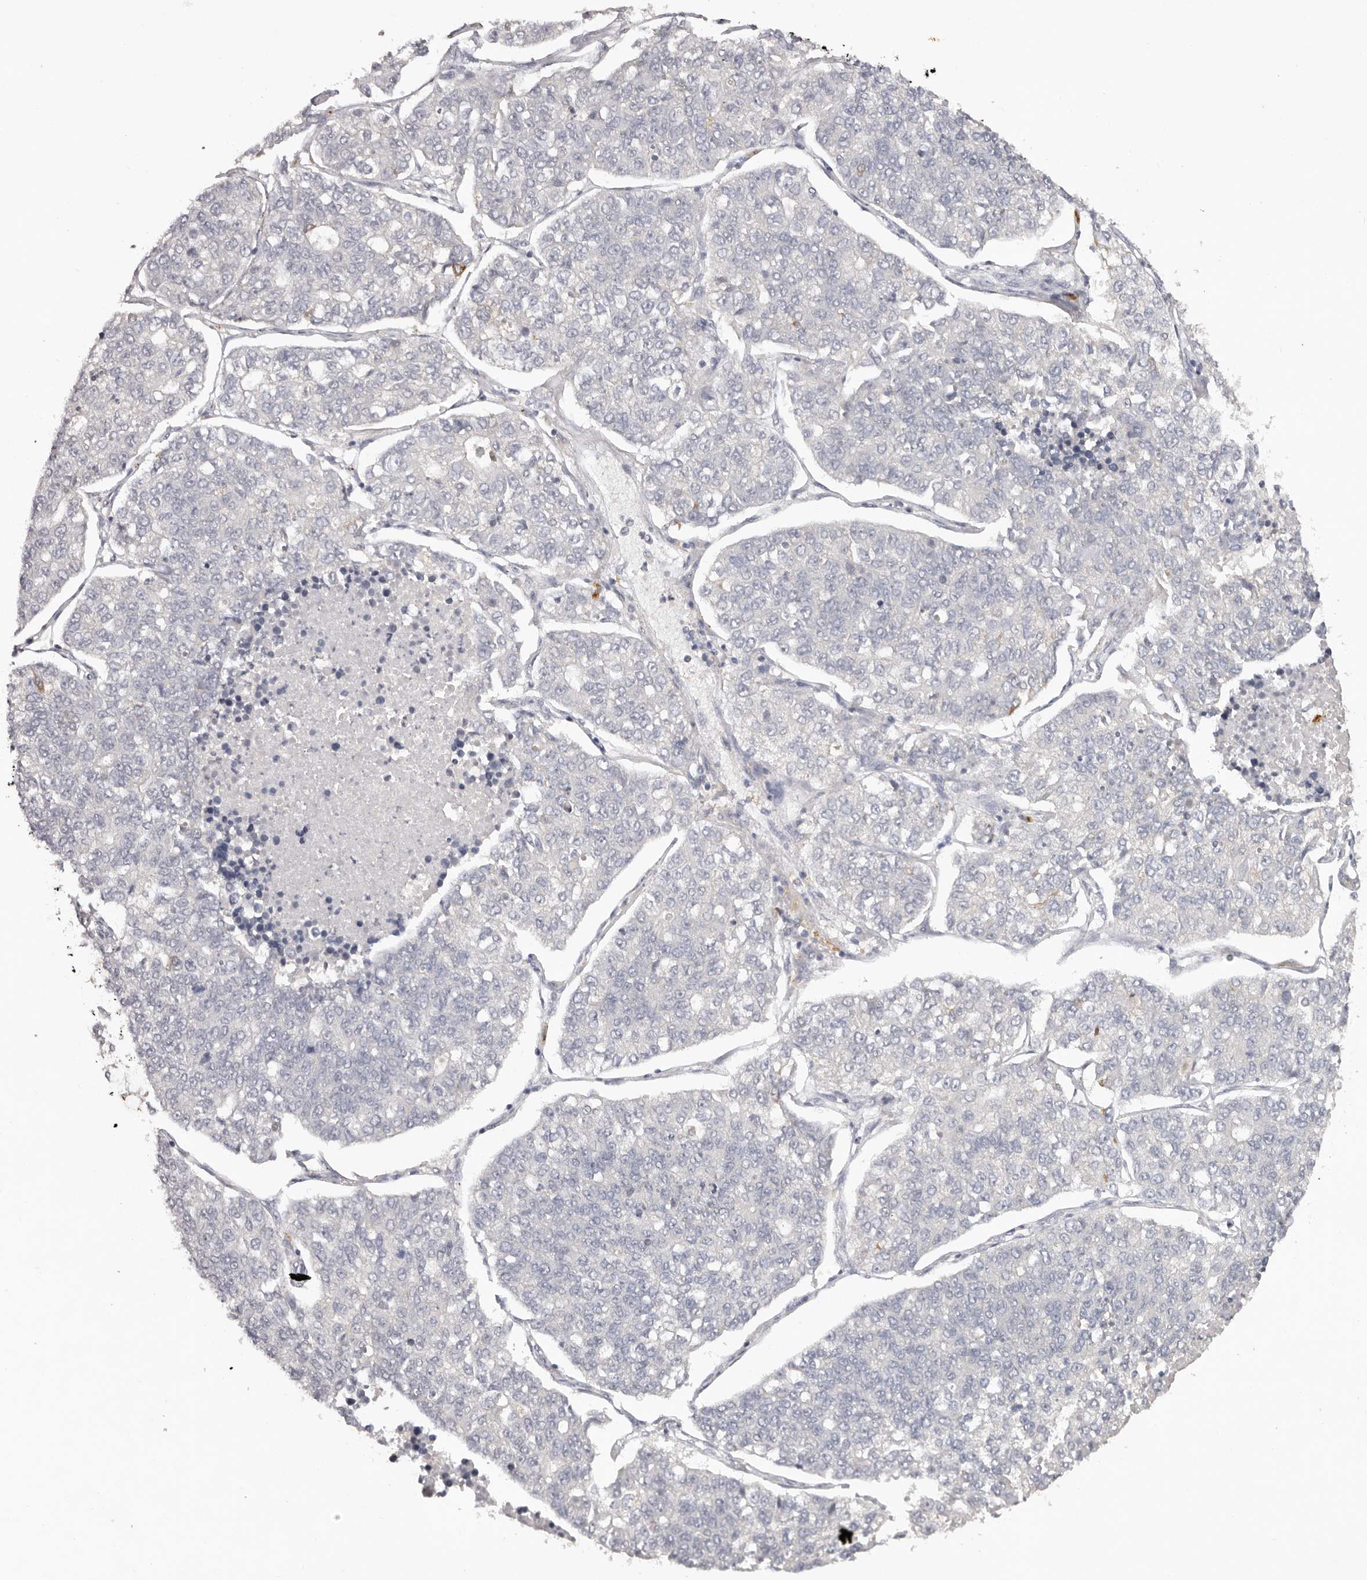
{"staining": {"intensity": "negative", "quantity": "none", "location": "none"}, "tissue": "lung cancer", "cell_type": "Tumor cells", "image_type": "cancer", "snomed": [{"axis": "morphology", "description": "Adenocarcinoma, NOS"}, {"axis": "topography", "description": "Lung"}], "caption": "IHC of human lung cancer (adenocarcinoma) shows no positivity in tumor cells.", "gene": "SCUBE2", "patient": {"sex": "male", "age": 49}}